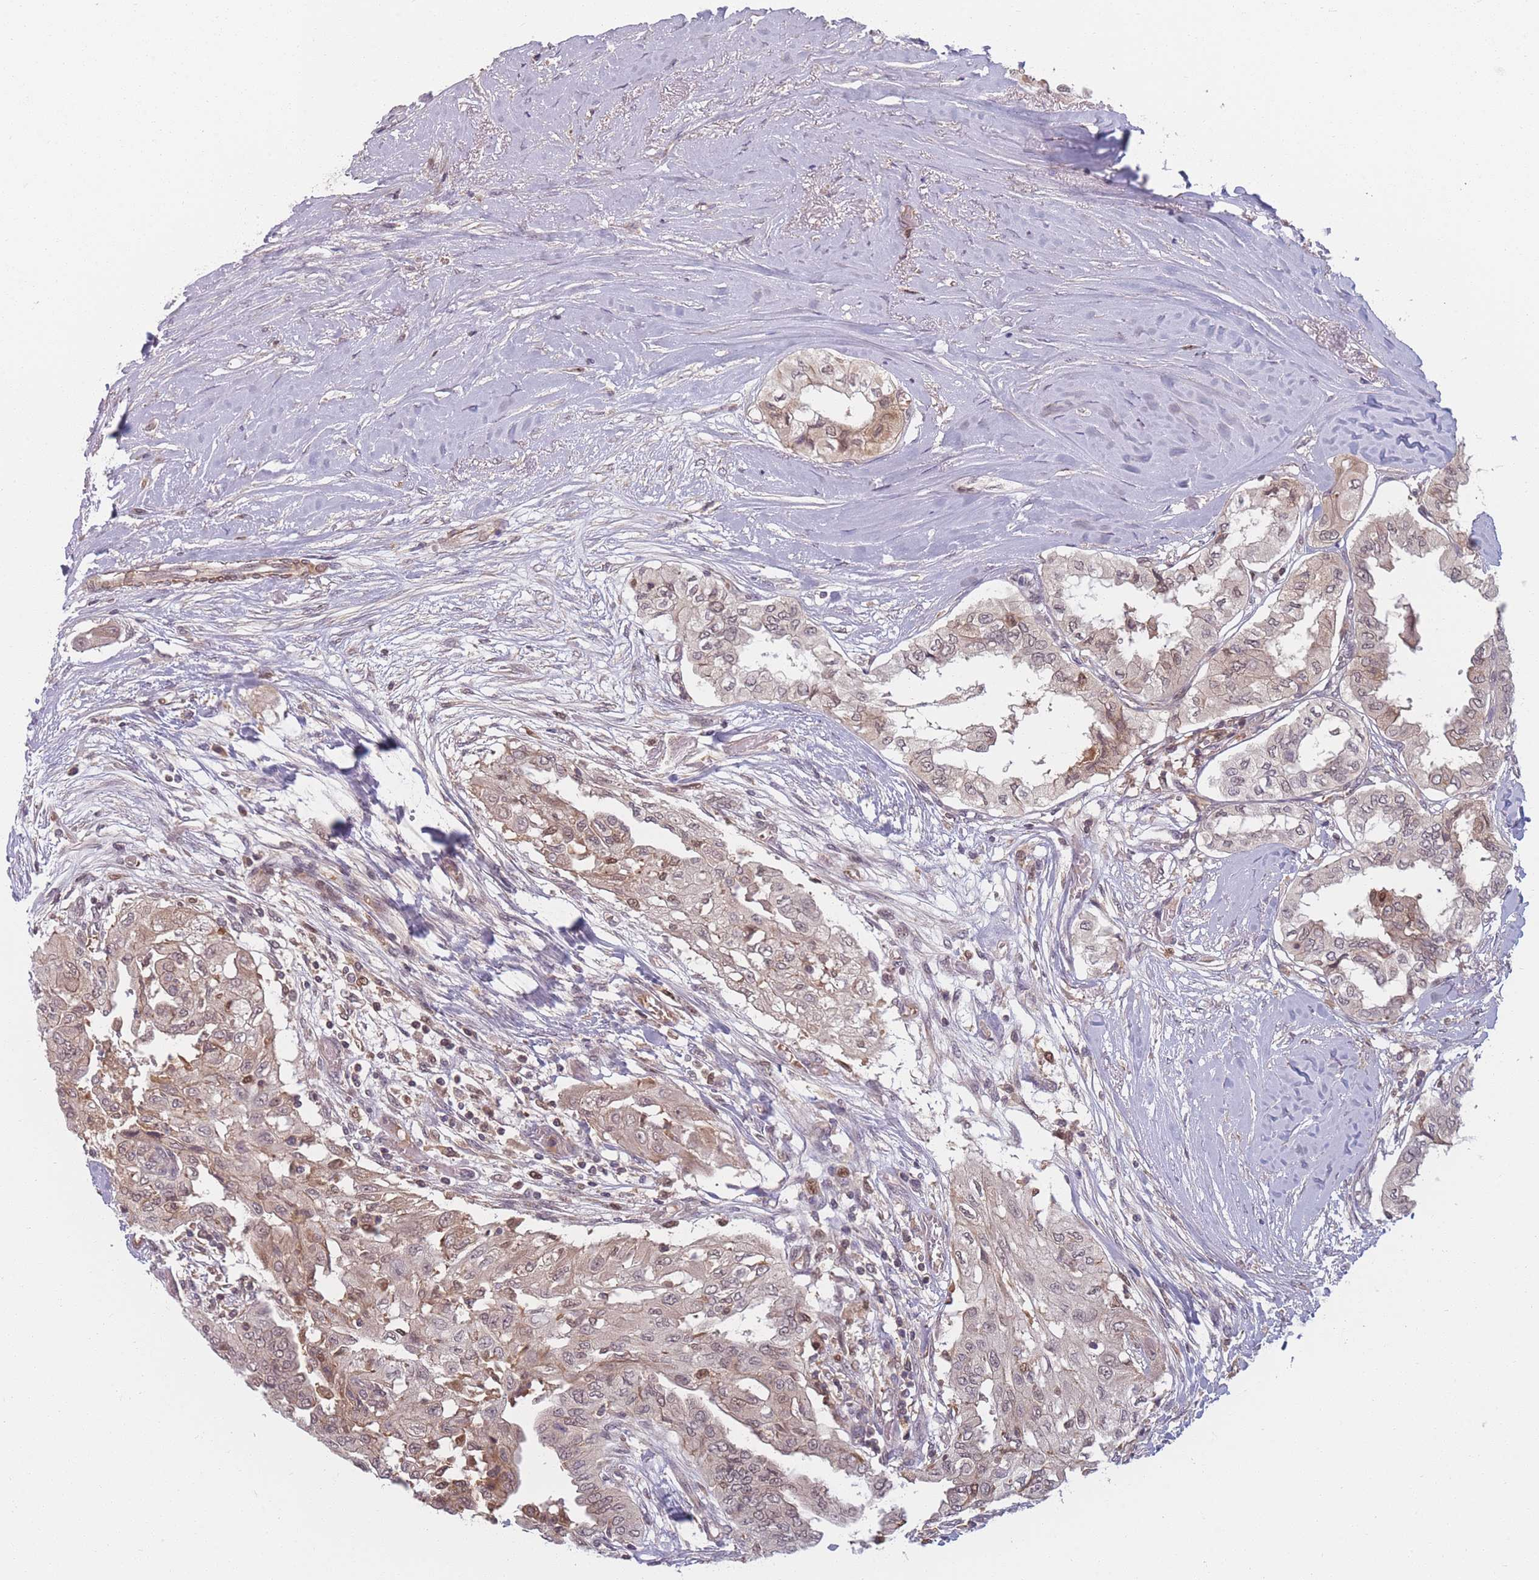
{"staining": {"intensity": "weak", "quantity": "25%-75%", "location": "cytoplasmic/membranous,nuclear"}, "tissue": "thyroid cancer", "cell_type": "Tumor cells", "image_type": "cancer", "snomed": [{"axis": "morphology", "description": "Papillary adenocarcinoma, NOS"}, {"axis": "topography", "description": "Thyroid gland"}], "caption": "Immunohistochemical staining of thyroid cancer (papillary adenocarcinoma) exhibits low levels of weak cytoplasmic/membranous and nuclear staining in approximately 25%-75% of tumor cells. (IHC, brightfield microscopy, high magnification).", "gene": "FAM153A", "patient": {"sex": "female", "age": 59}}